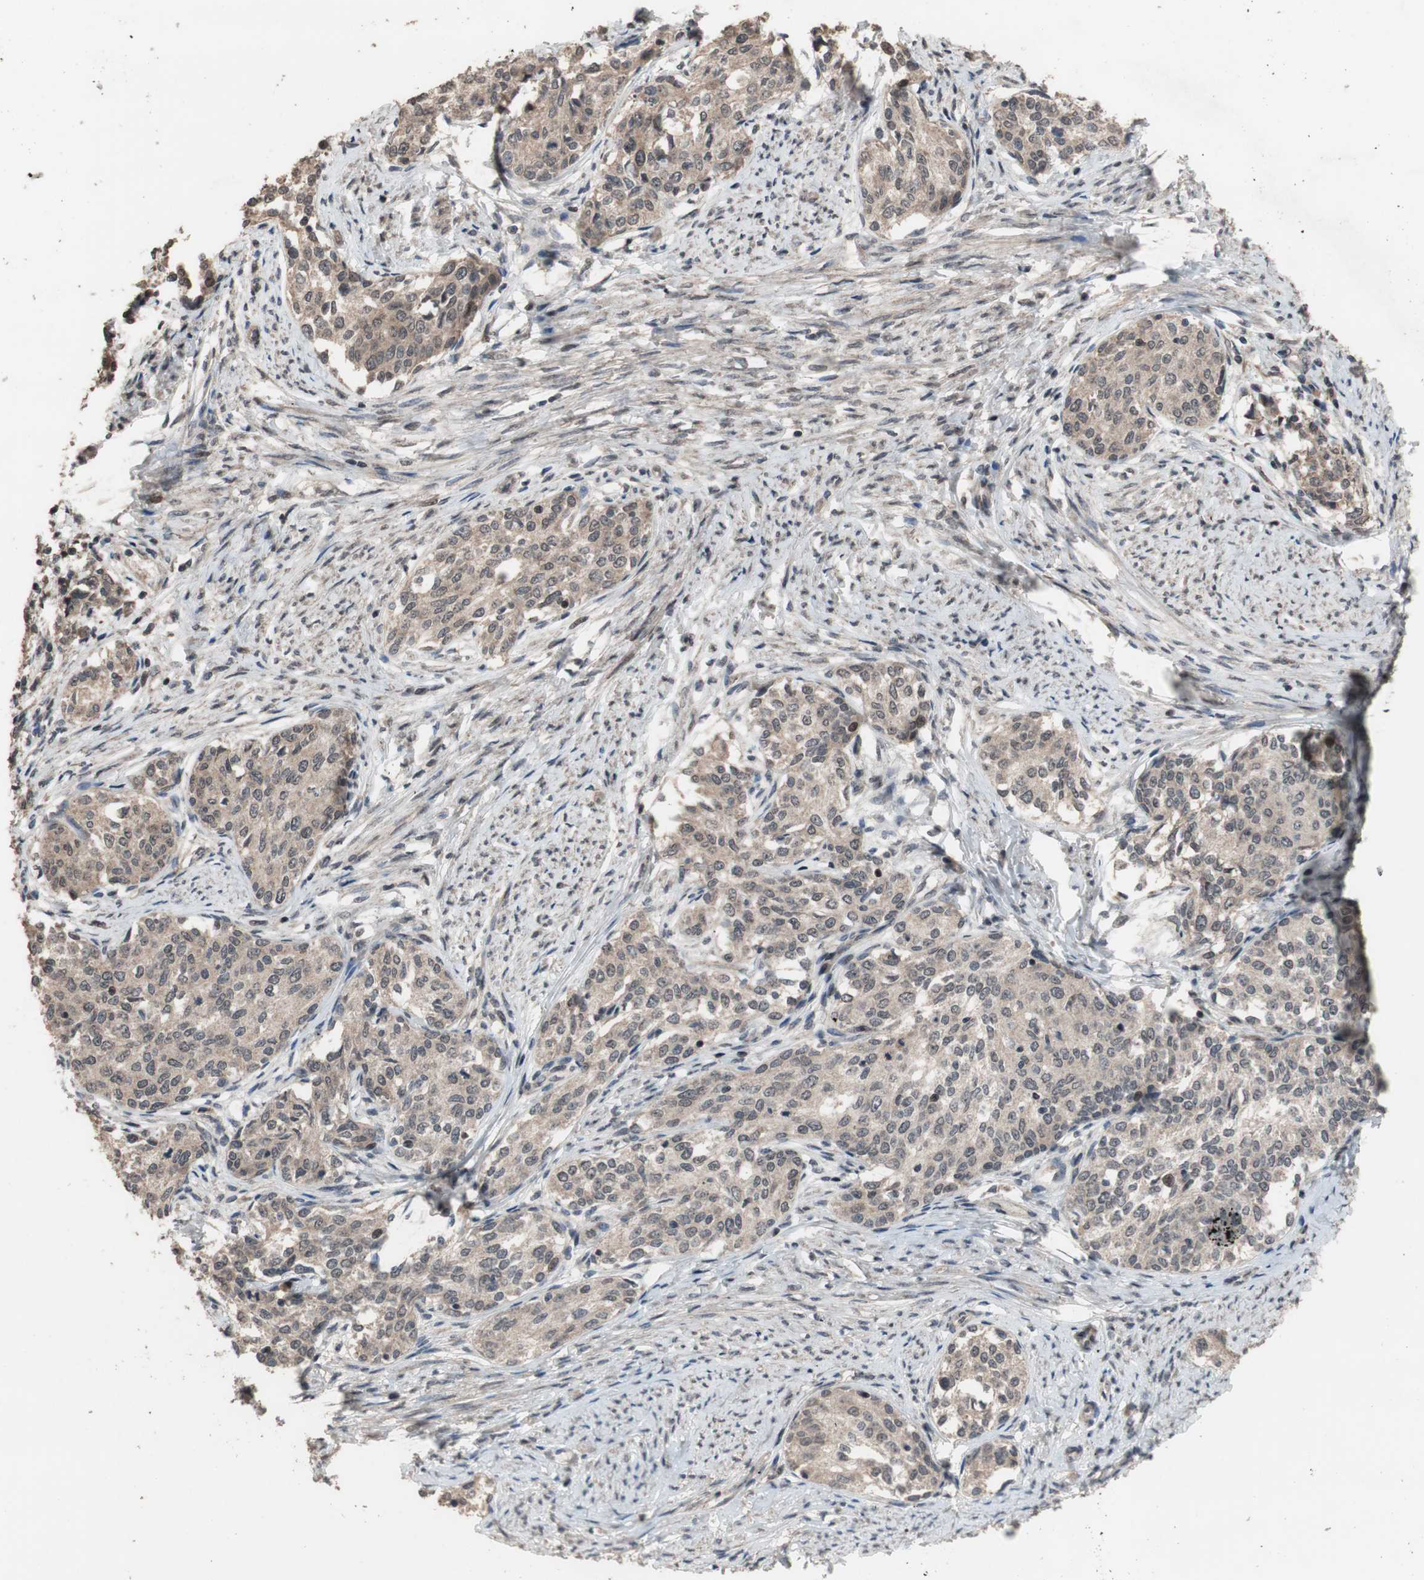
{"staining": {"intensity": "weak", "quantity": ">75%", "location": "cytoplasmic/membranous"}, "tissue": "cervical cancer", "cell_type": "Tumor cells", "image_type": "cancer", "snomed": [{"axis": "morphology", "description": "Squamous cell carcinoma, NOS"}, {"axis": "morphology", "description": "Adenocarcinoma, NOS"}, {"axis": "topography", "description": "Cervix"}], "caption": "This is a micrograph of immunohistochemistry (IHC) staining of cervical cancer, which shows weak positivity in the cytoplasmic/membranous of tumor cells.", "gene": "KANSL1", "patient": {"sex": "female", "age": 52}}